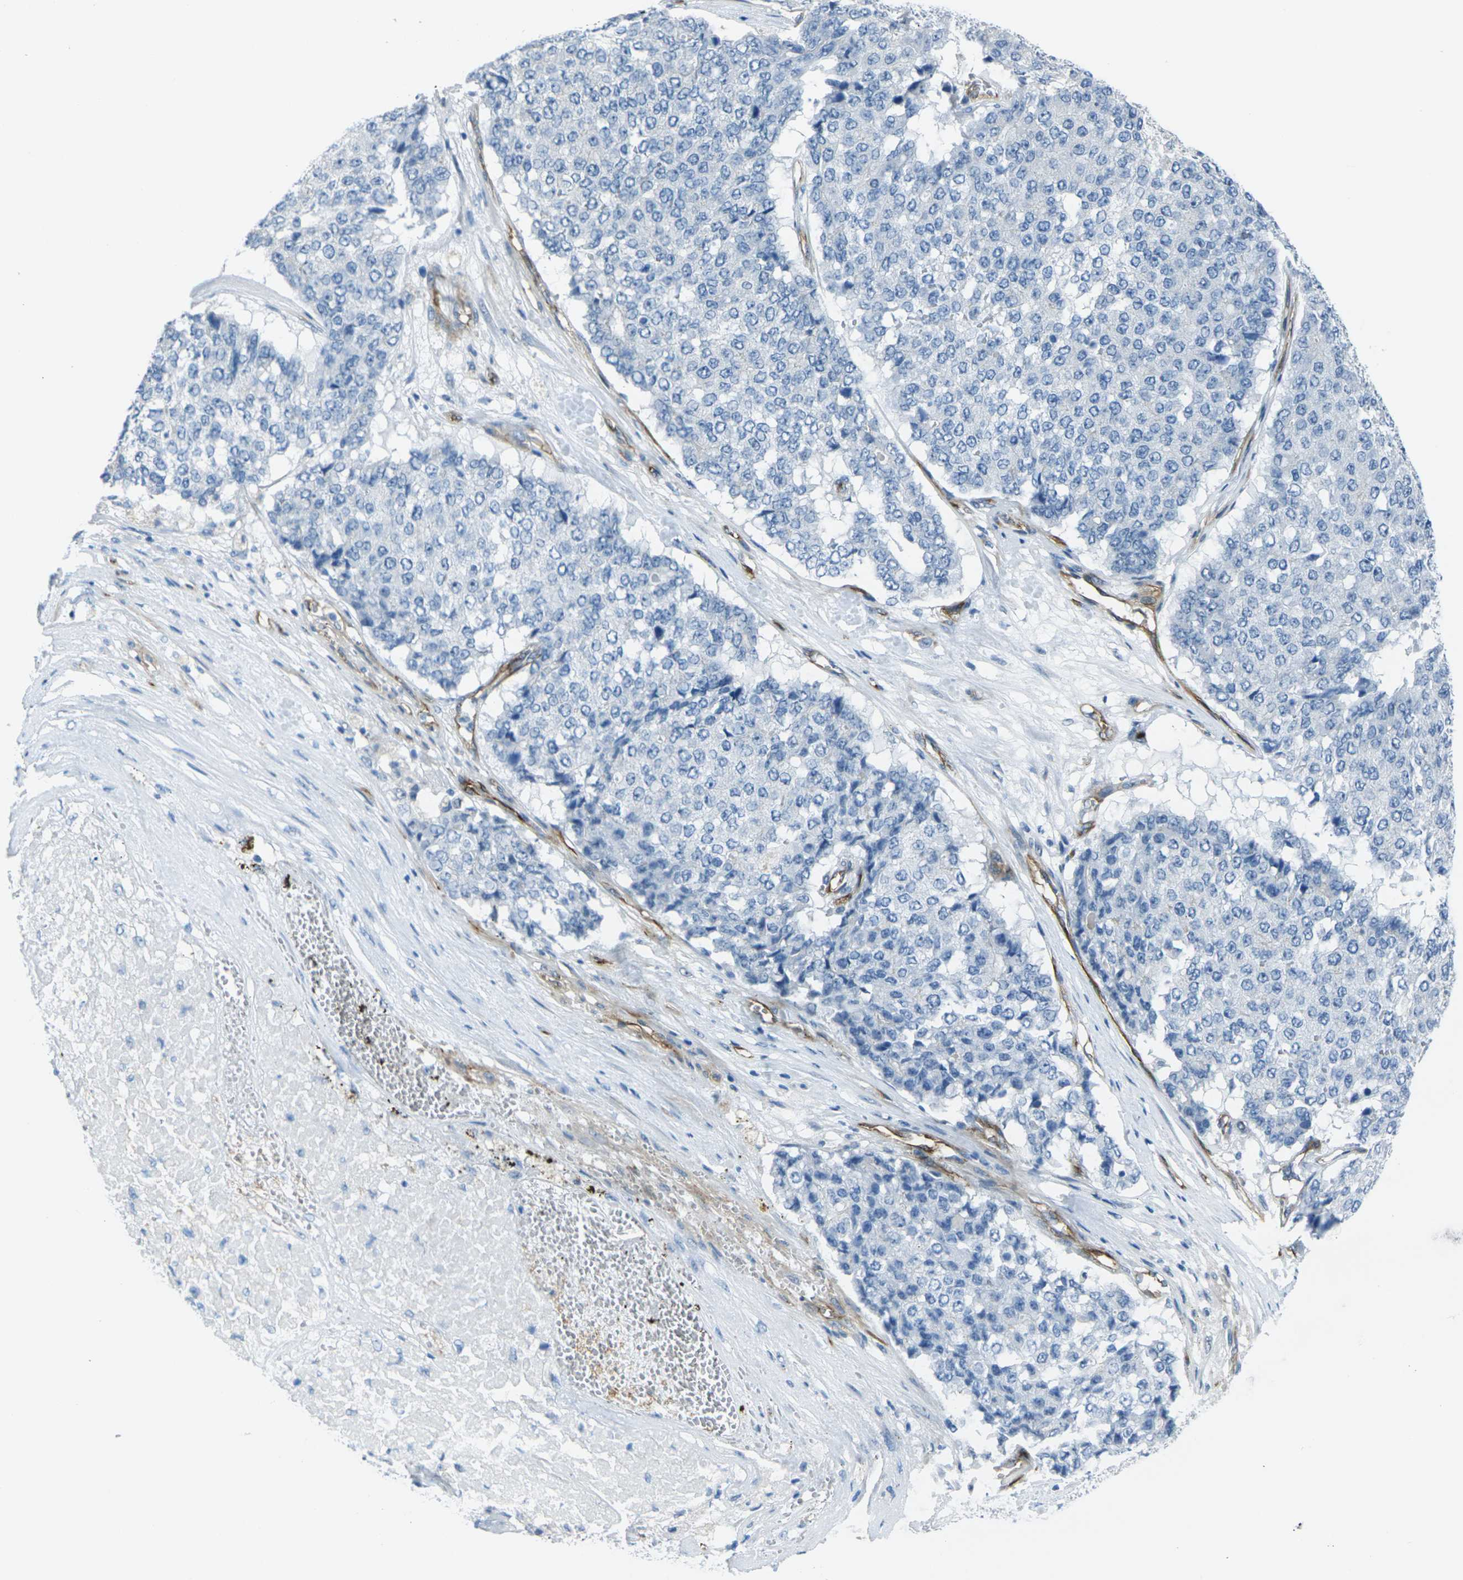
{"staining": {"intensity": "negative", "quantity": "none", "location": "none"}, "tissue": "pancreatic cancer", "cell_type": "Tumor cells", "image_type": "cancer", "snomed": [{"axis": "morphology", "description": "Adenocarcinoma, NOS"}, {"axis": "topography", "description": "Pancreas"}], "caption": "Tumor cells are negative for brown protein staining in pancreatic cancer.", "gene": "HSPA12B", "patient": {"sex": "male", "age": 50}}